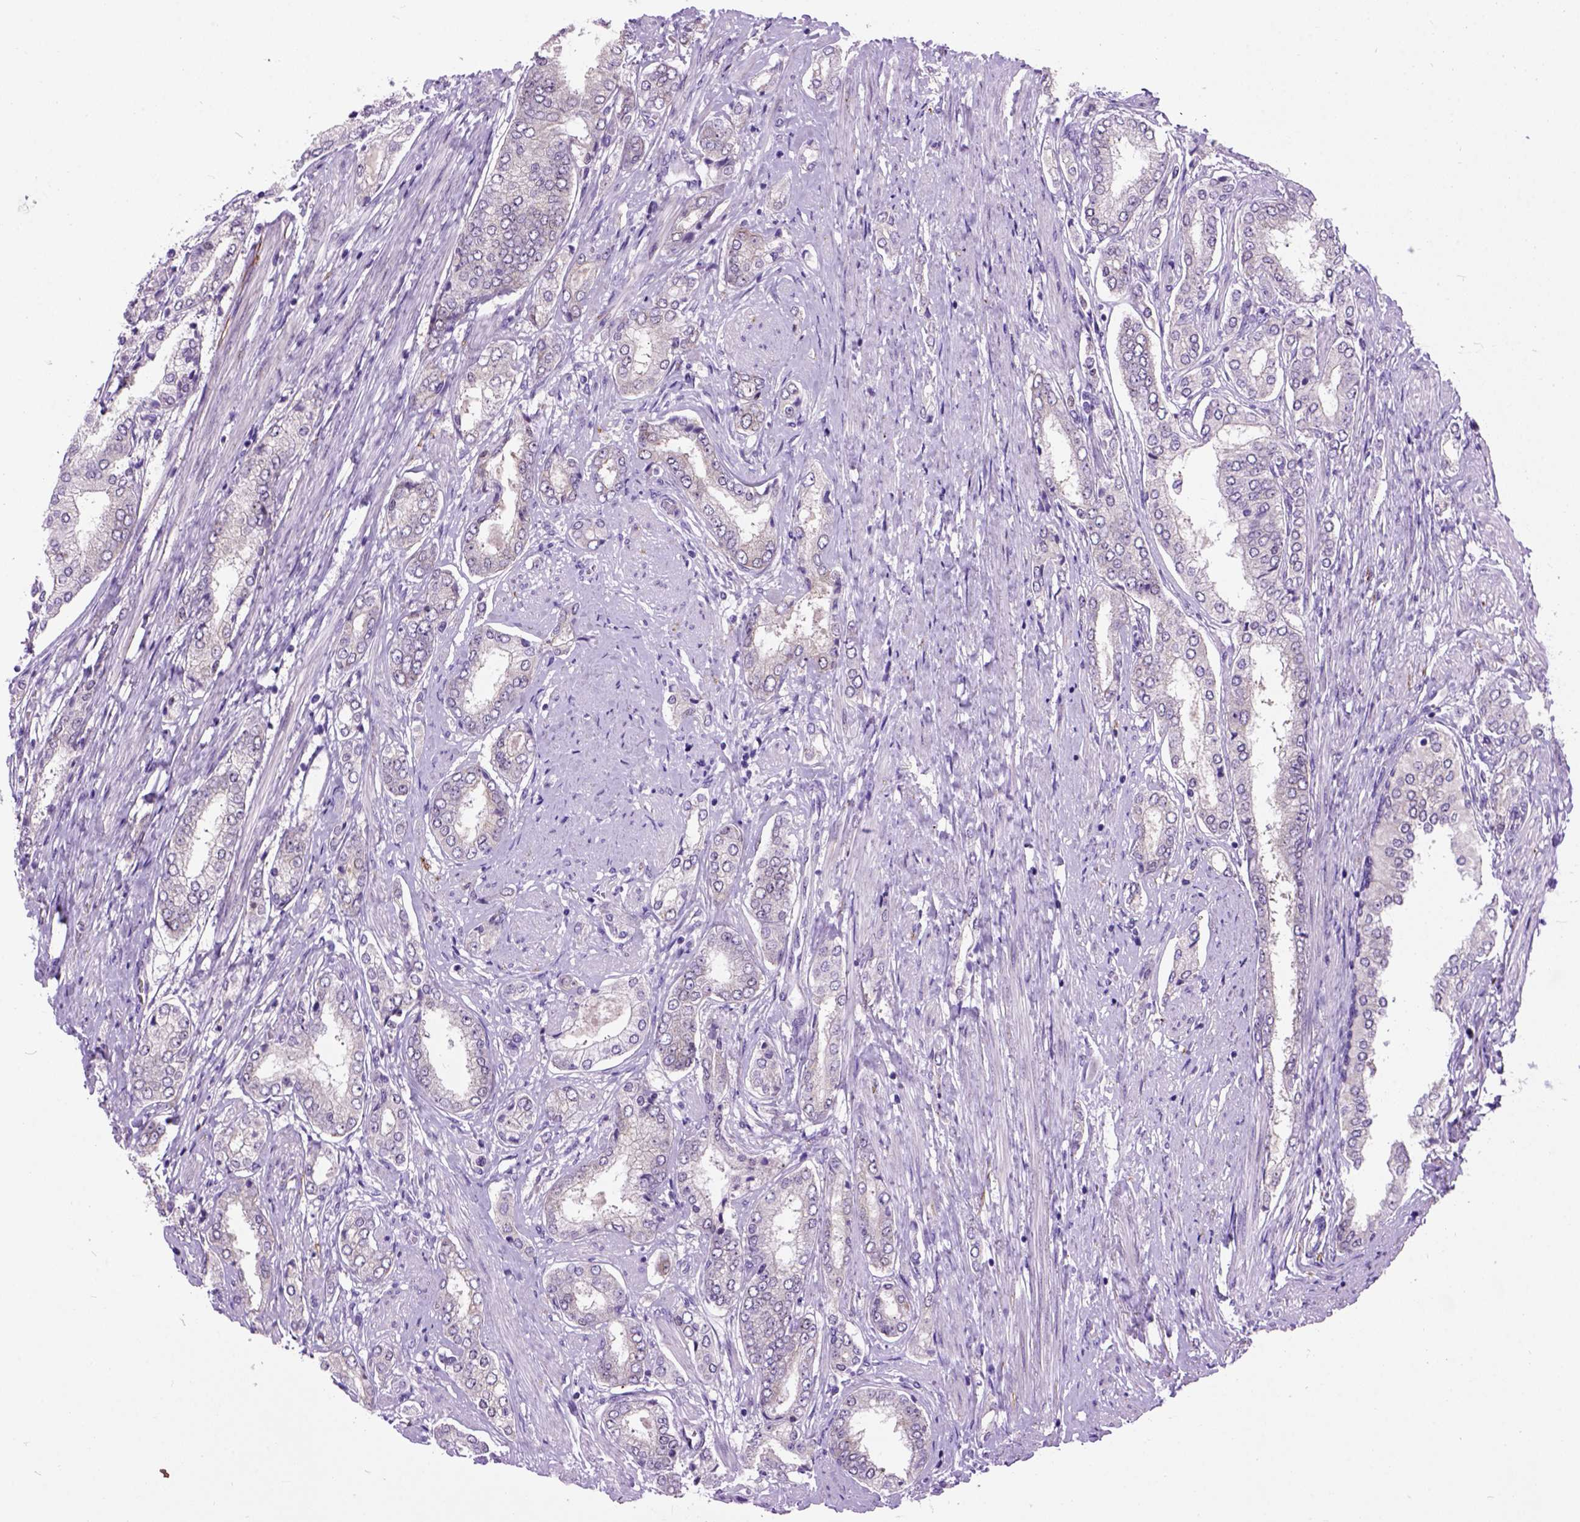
{"staining": {"intensity": "negative", "quantity": "none", "location": "none"}, "tissue": "prostate cancer", "cell_type": "Tumor cells", "image_type": "cancer", "snomed": [{"axis": "morphology", "description": "Adenocarcinoma, NOS"}, {"axis": "topography", "description": "Prostate"}], "caption": "Prostate cancer stained for a protein using immunohistochemistry exhibits no staining tumor cells.", "gene": "MAPT", "patient": {"sex": "male", "age": 63}}